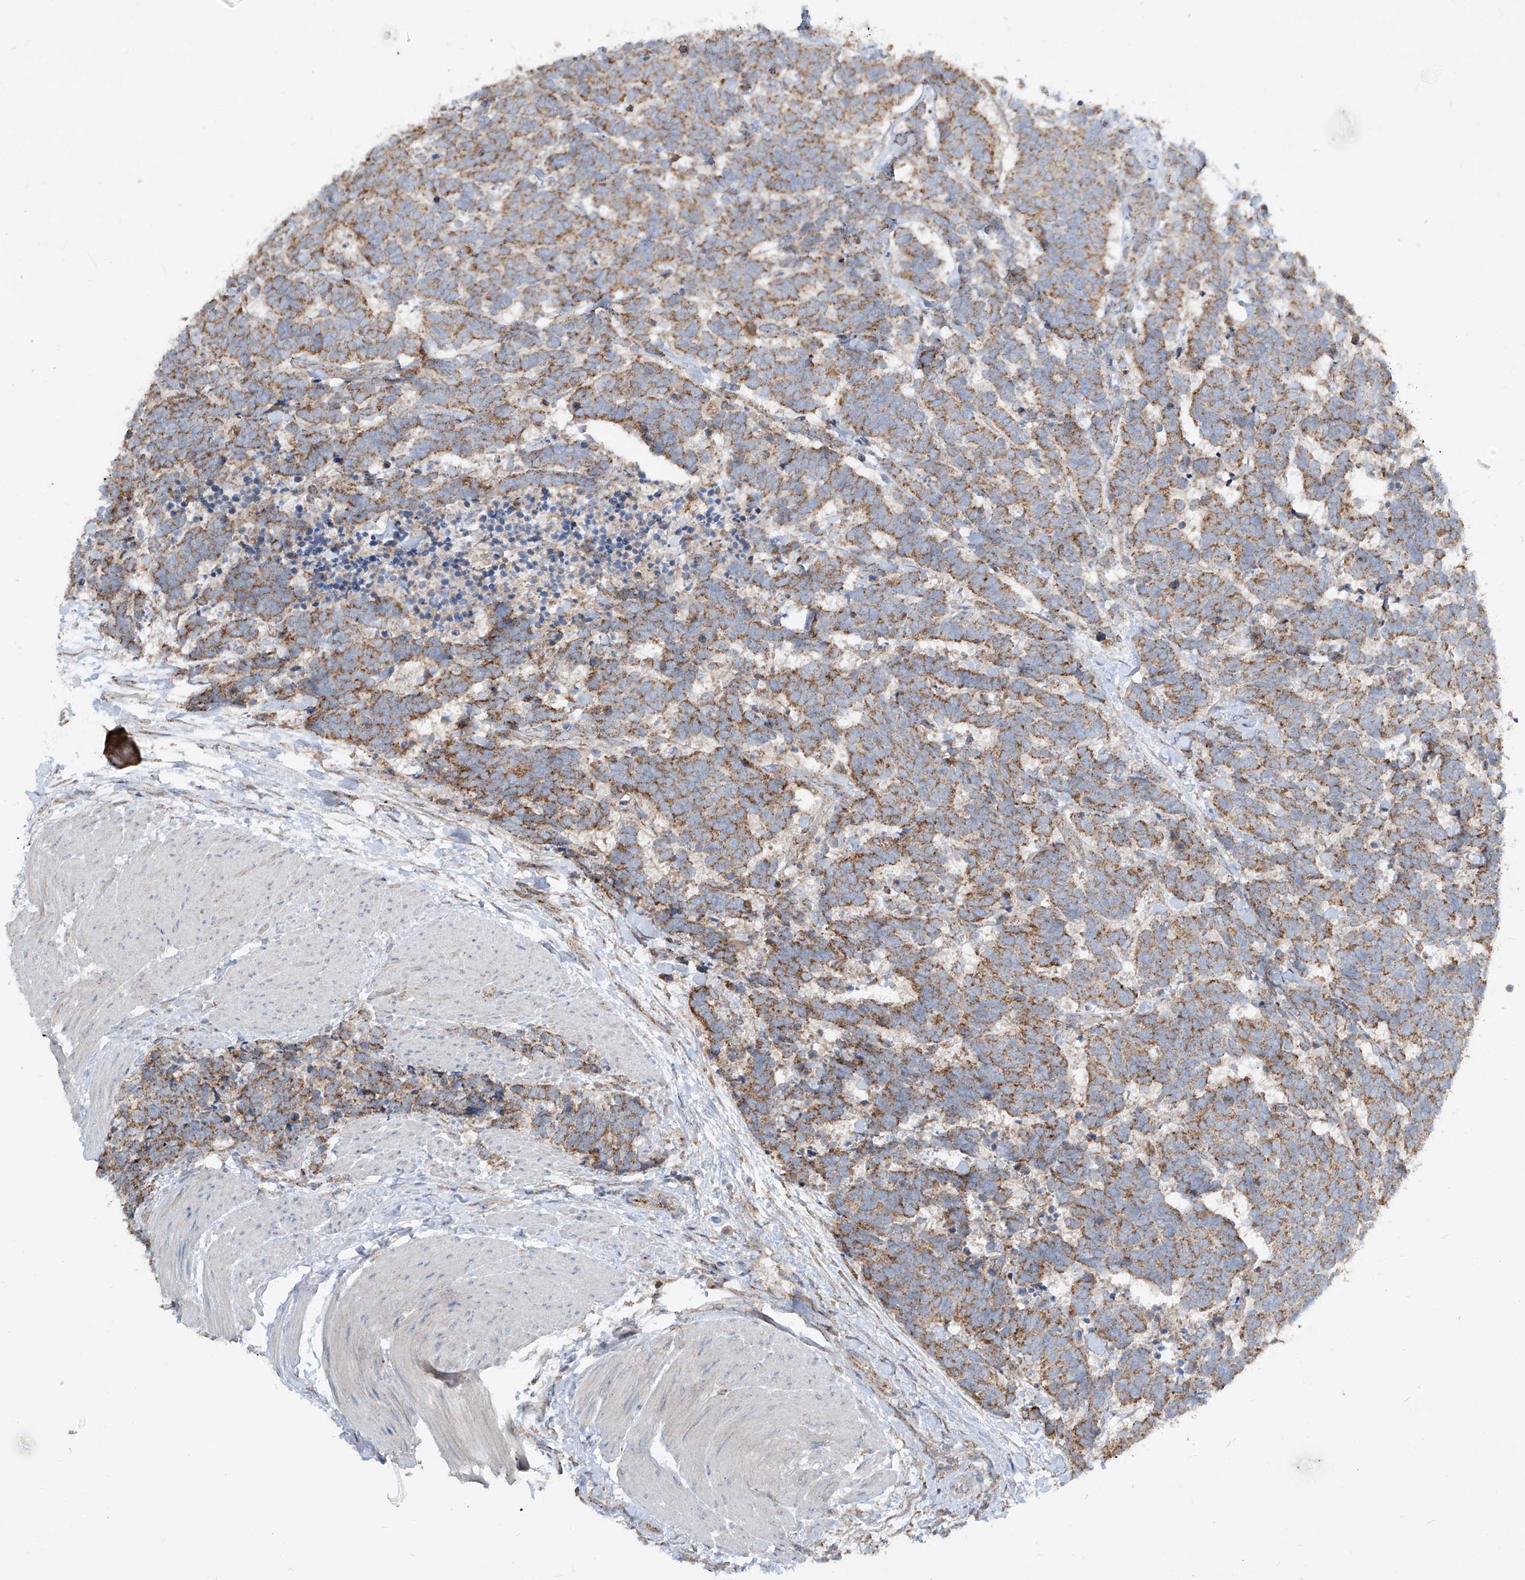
{"staining": {"intensity": "moderate", "quantity": ">75%", "location": "cytoplasmic/membranous"}, "tissue": "carcinoid", "cell_type": "Tumor cells", "image_type": "cancer", "snomed": [{"axis": "morphology", "description": "Carcinoma, NOS"}, {"axis": "morphology", "description": "Carcinoid, malignant, NOS"}, {"axis": "topography", "description": "Urinary bladder"}], "caption": "Carcinoid (malignant) stained with a protein marker displays moderate staining in tumor cells.", "gene": "ABCD3", "patient": {"sex": "male", "age": 57}}